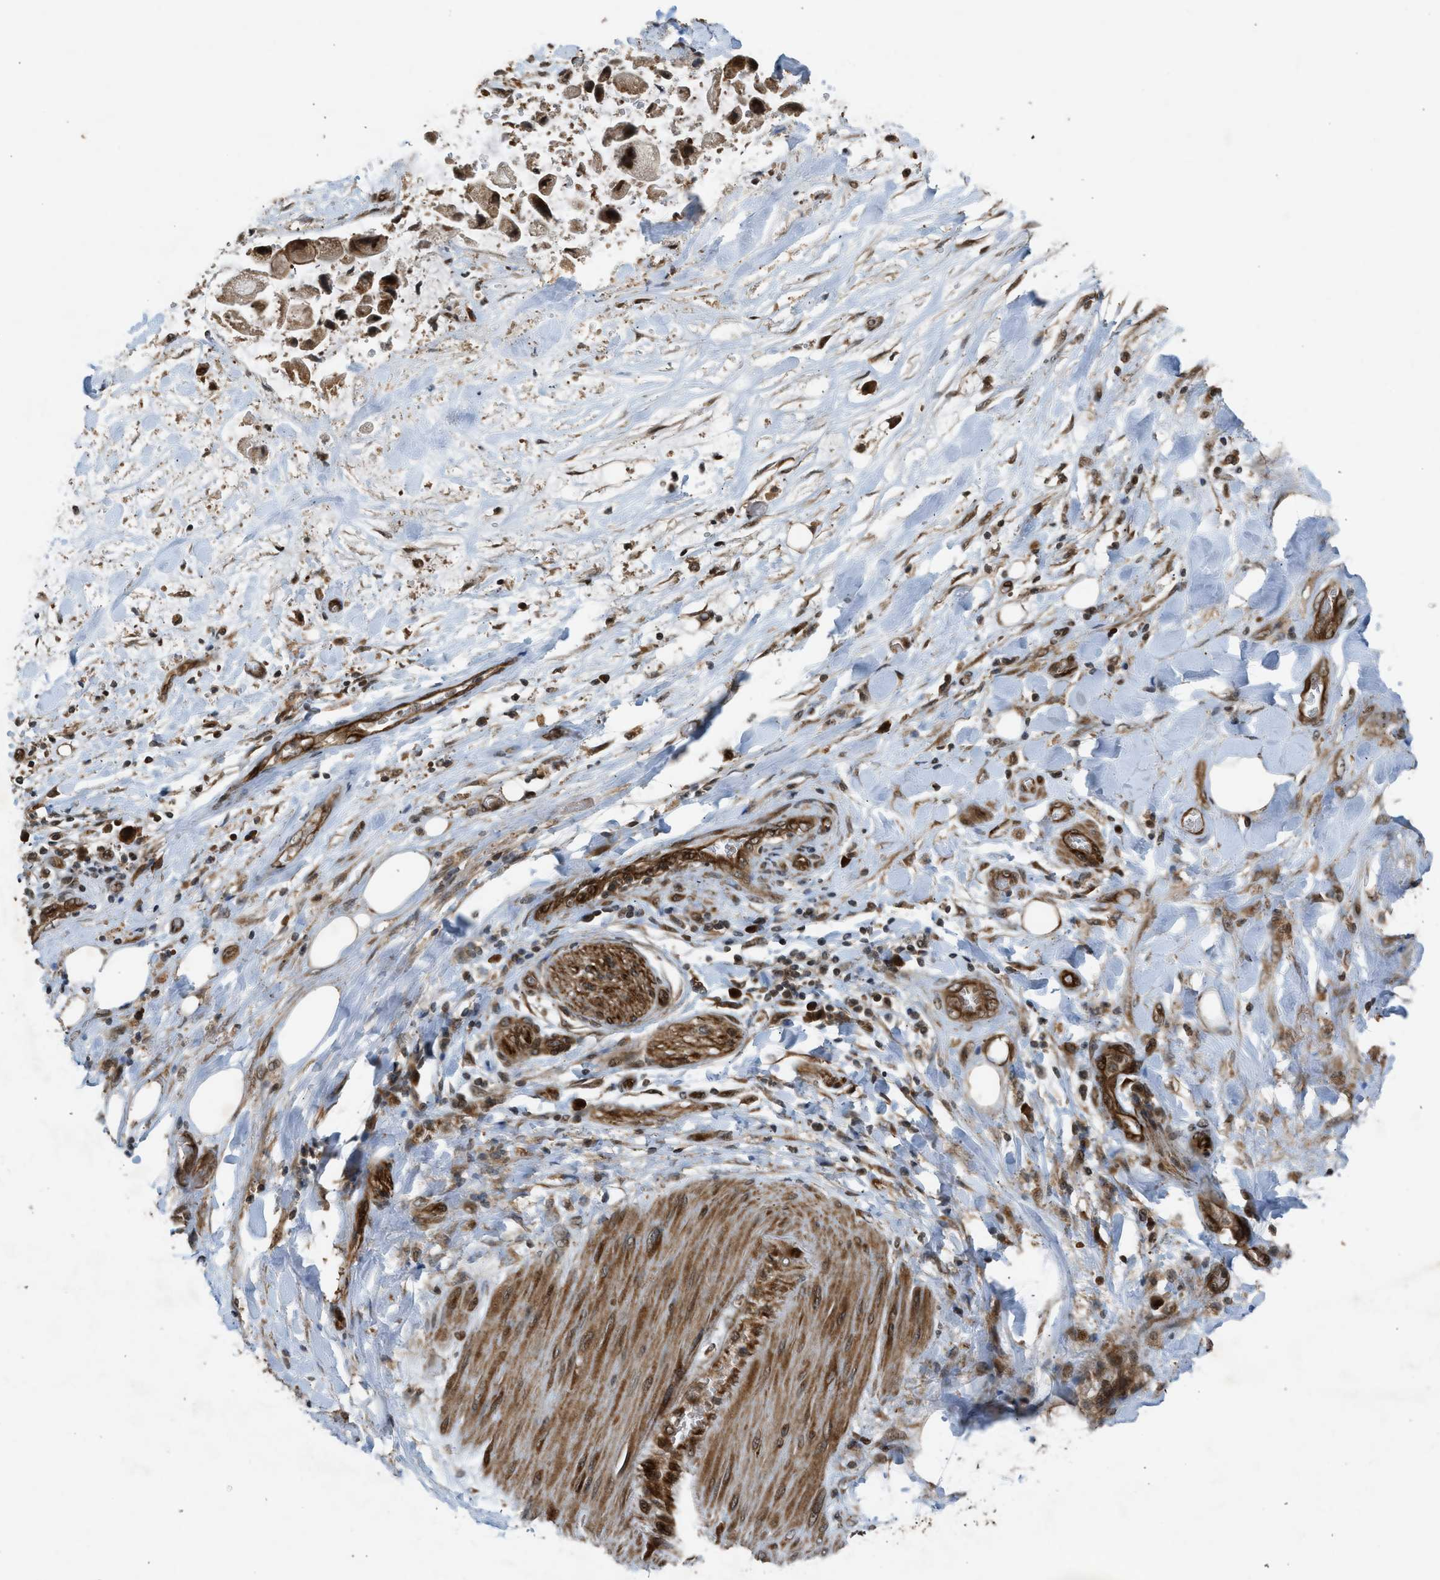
{"staining": {"intensity": "strong", "quantity": ">75%", "location": "nuclear"}, "tissue": "adipose tissue", "cell_type": "Adipocytes", "image_type": "normal", "snomed": [{"axis": "morphology", "description": "Normal tissue, NOS"}, {"axis": "morphology", "description": "Cholangiocarcinoma"}, {"axis": "topography", "description": "Liver"}, {"axis": "topography", "description": "Peripheral nerve tissue"}], "caption": "This photomicrograph exhibits immunohistochemistry (IHC) staining of benign human adipose tissue, with high strong nuclear expression in about >75% of adipocytes.", "gene": "TXNL1", "patient": {"sex": "male", "age": 50}}